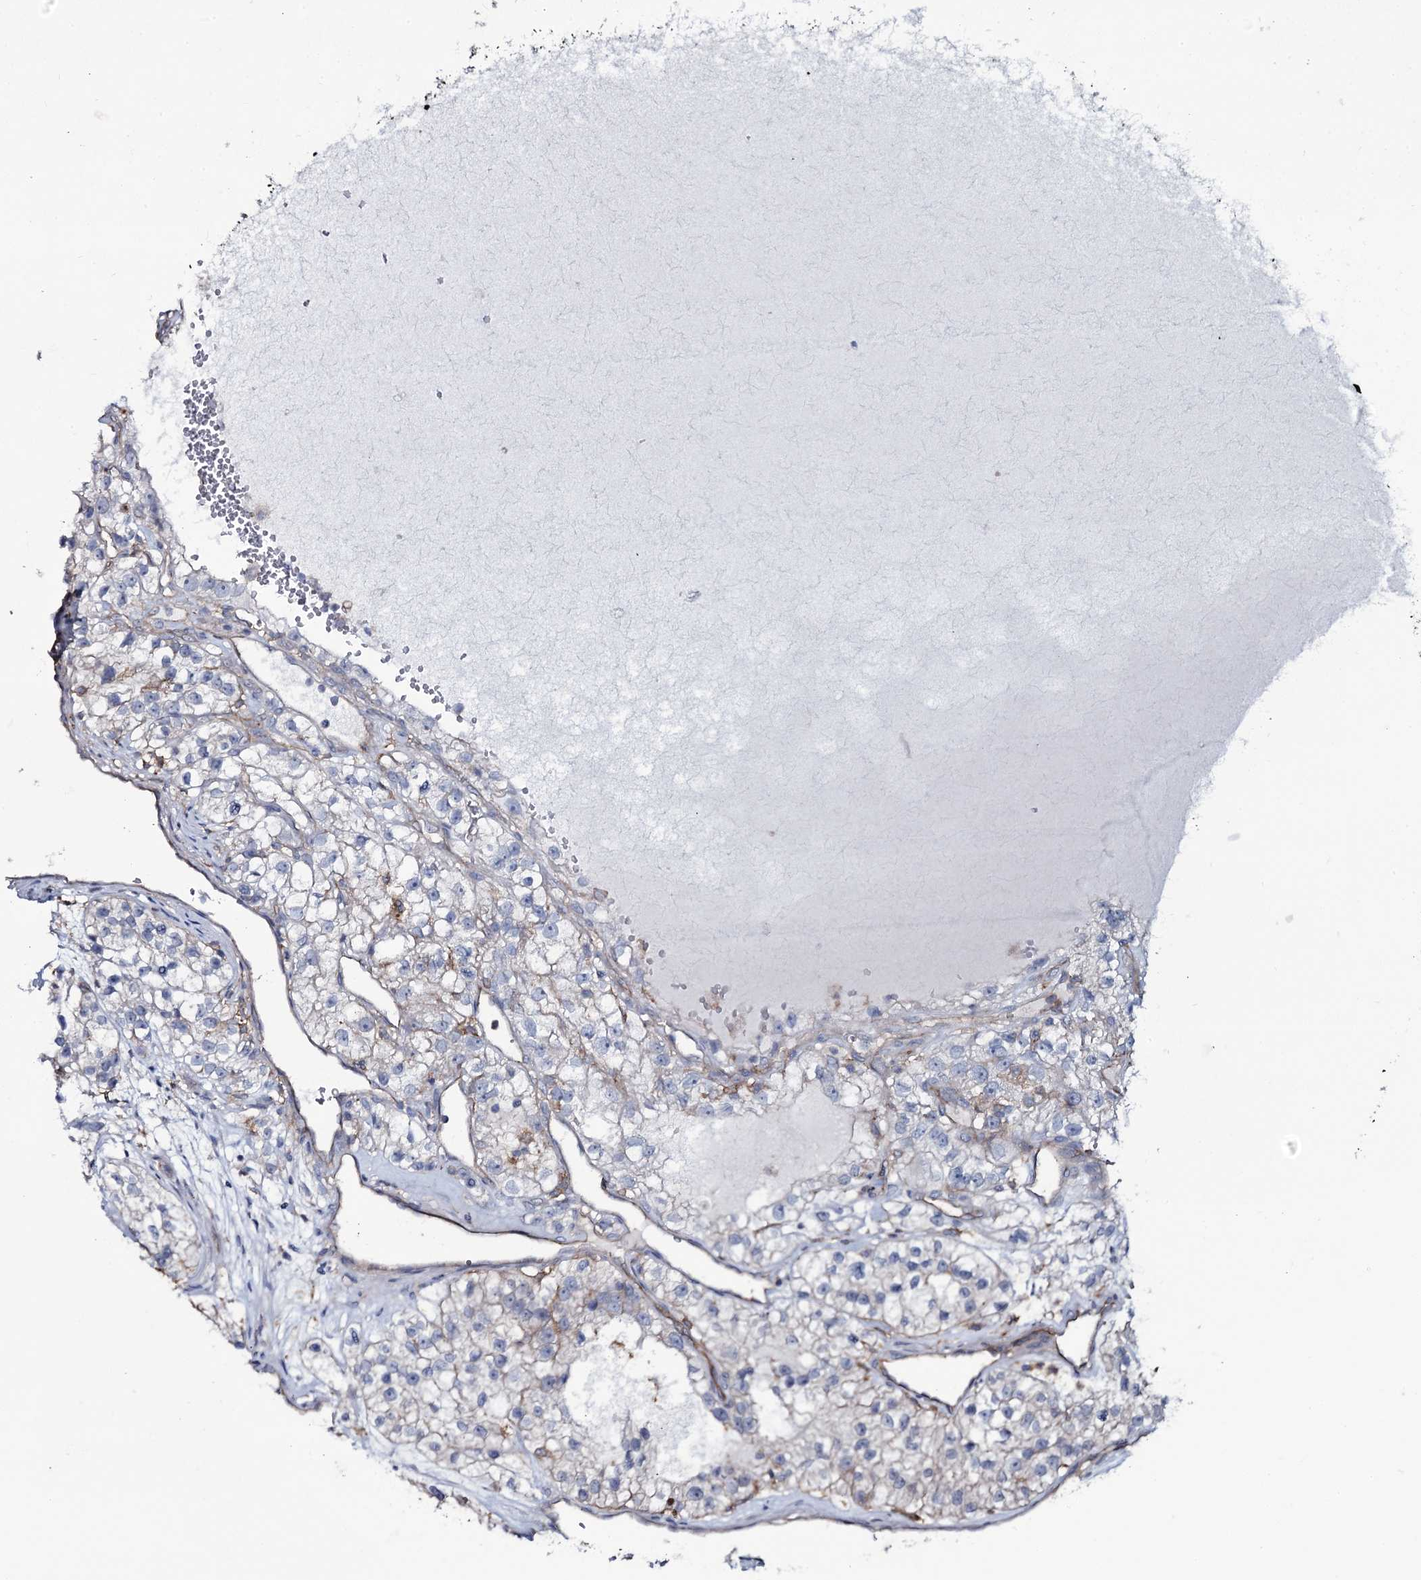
{"staining": {"intensity": "negative", "quantity": "none", "location": "none"}, "tissue": "renal cancer", "cell_type": "Tumor cells", "image_type": "cancer", "snomed": [{"axis": "morphology", "description": "Adenocarcinoma, NOS"}, {"axis": "topography", "description": "Kidney"}], "caption": "A high-resolution histopathology image shows immunohistochemistry (IHC) staining of renal cancer (adenocarcinoma), which displays no significant positivity in tumor cells.", "gene": "SNAP23", "patient": {"sex": "female", "age": 57}}